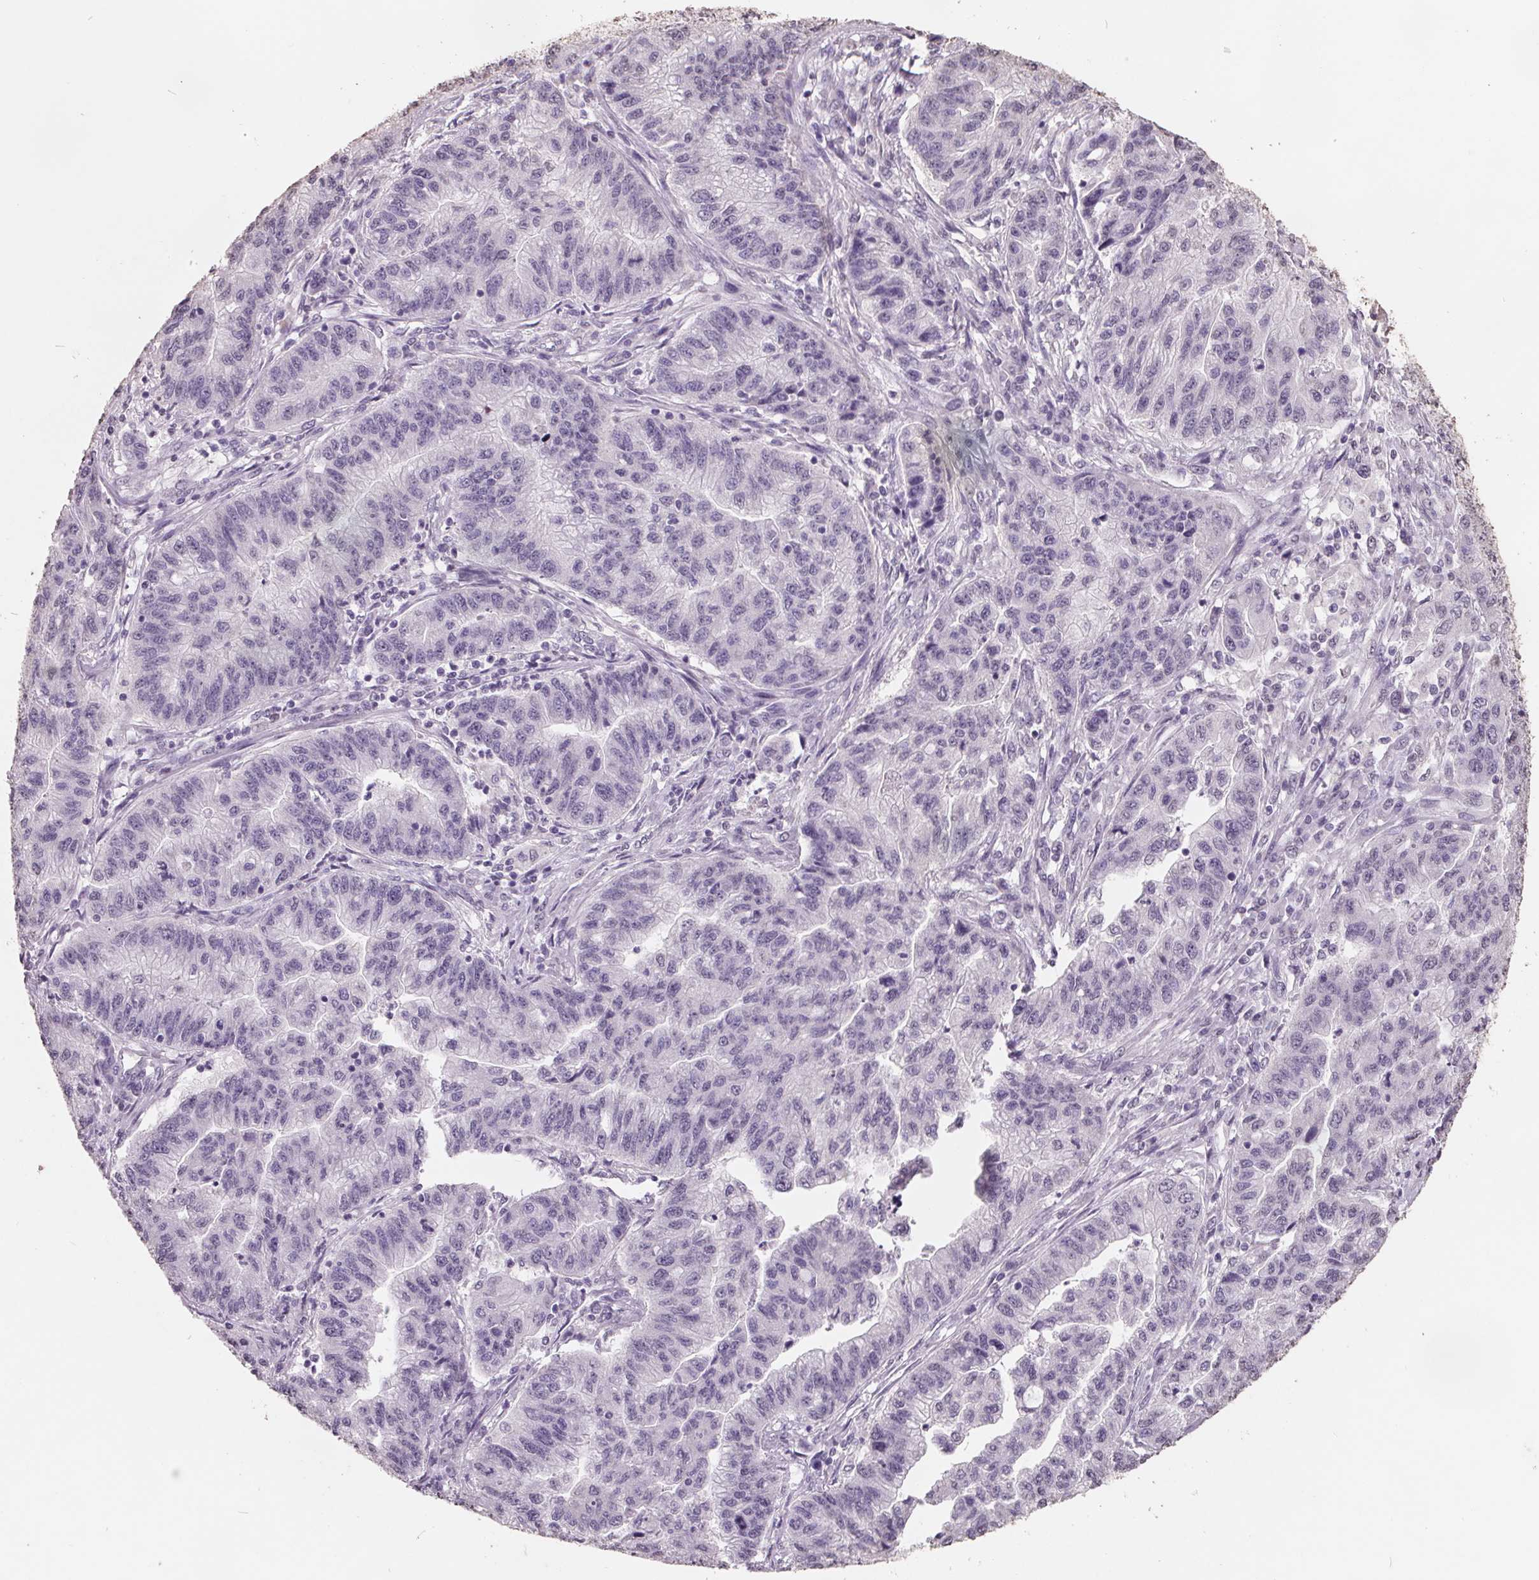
{"staining": {"intensity": "negative", "quantity": "none", "location": "none"}, "tissue": "stomach cancer", "cell_type": "Tumor cells", "image_type": "cancer", "snomed": [{"axis": "morphology", "description": "Adenocarcinoma, NOS"}, {"axis": "topography", "description": "Stomach"}], "caption": "Adenocarcinoma (stomach) stained for a protein using immunohistochemistry shows no expression tumor cells.", "gene": "FTCD", "patient": {"sex": "male", "age": 83}}